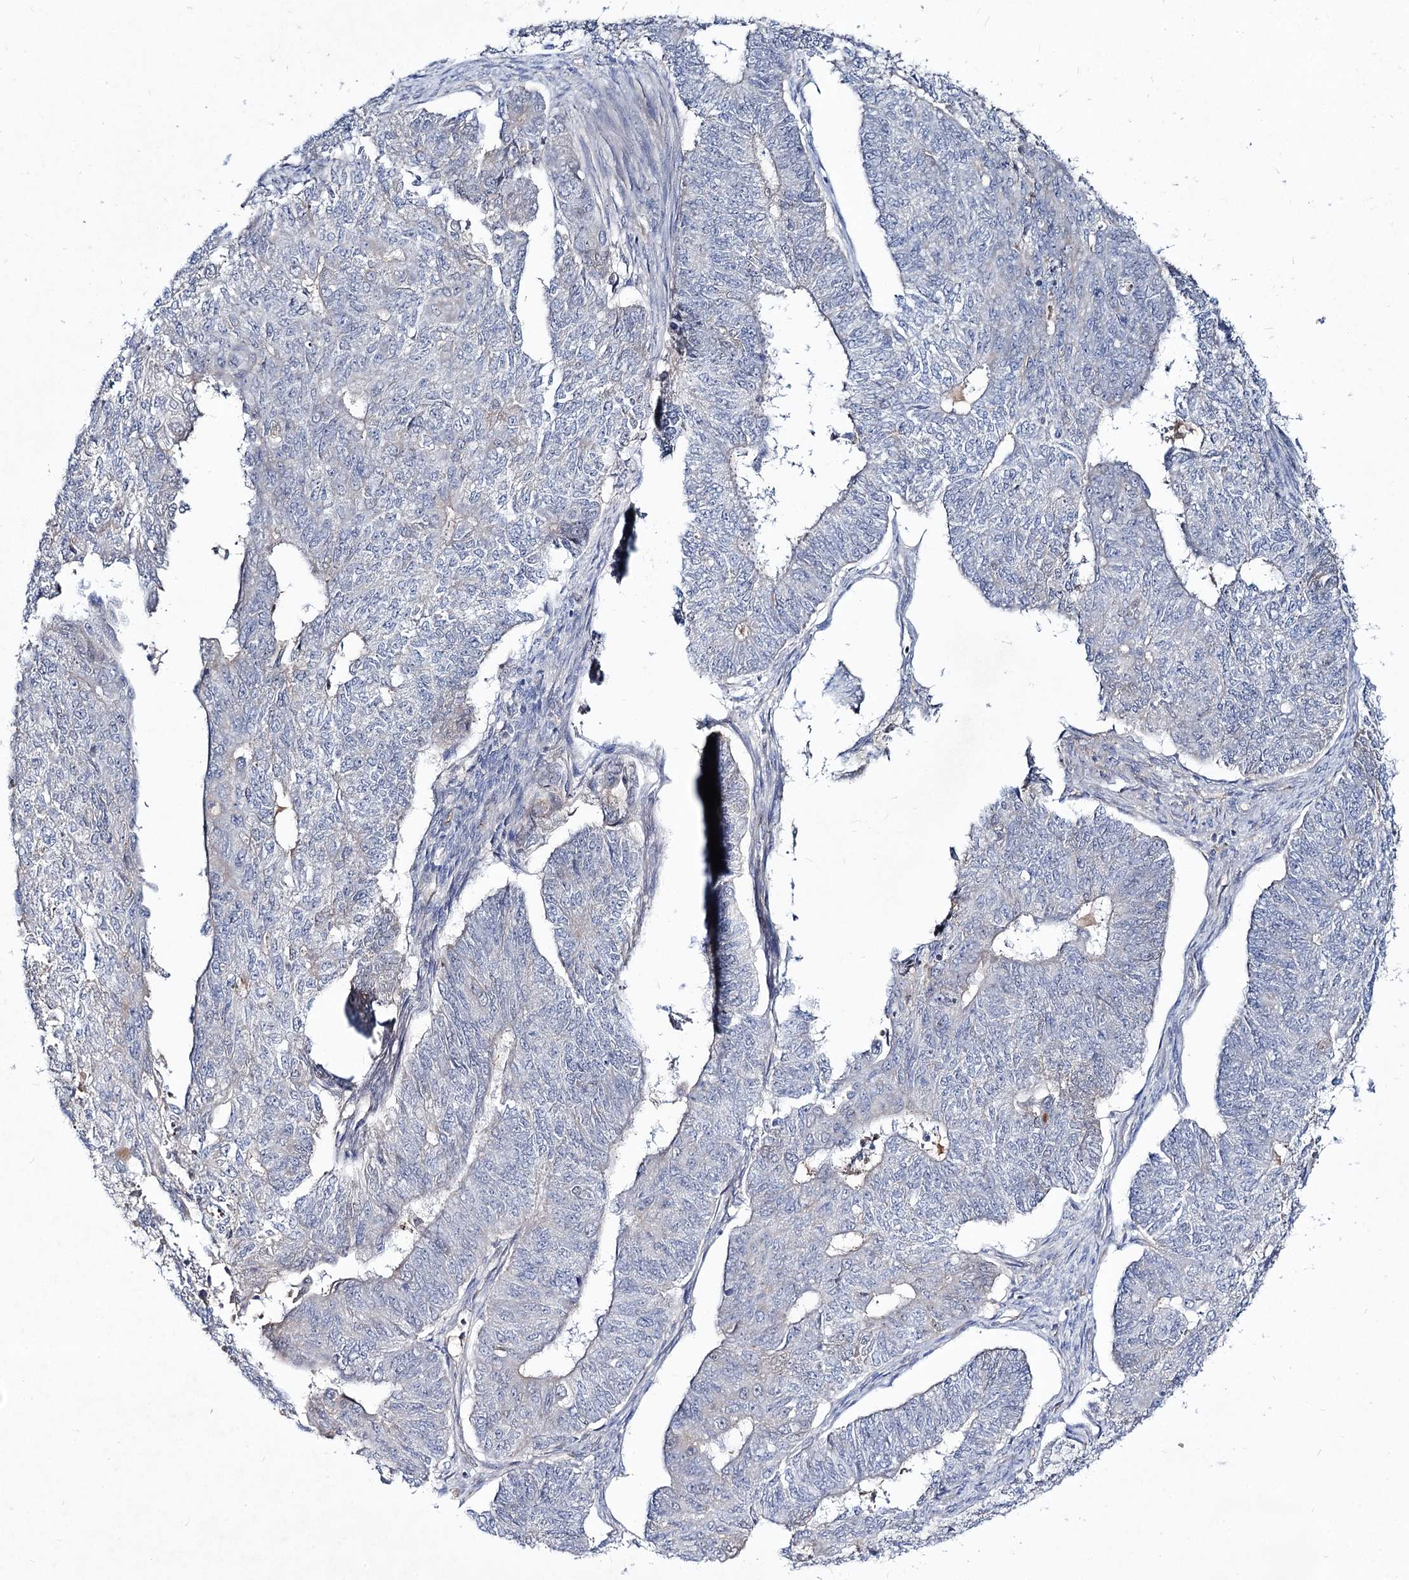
{"staining": {"intensity": "negative", "quantity": "none", "location": "none"}, "tissue": "endometrial cancer", "cell_type": "Tumor cells", "image_type": "cancer", "snomed": [{"axis": "morphology", "description": "Adenocarcinoma, NOS"}, {"axis": "topography", "description": "Endometrium"}], "caption": "A photomicrograph of endometrial cancer (adenocarcinoma) stained for a protein shows no brown staining in tumor cells.", "gene": "RNF6", "patient": {"sex": "female", "age": 32}}